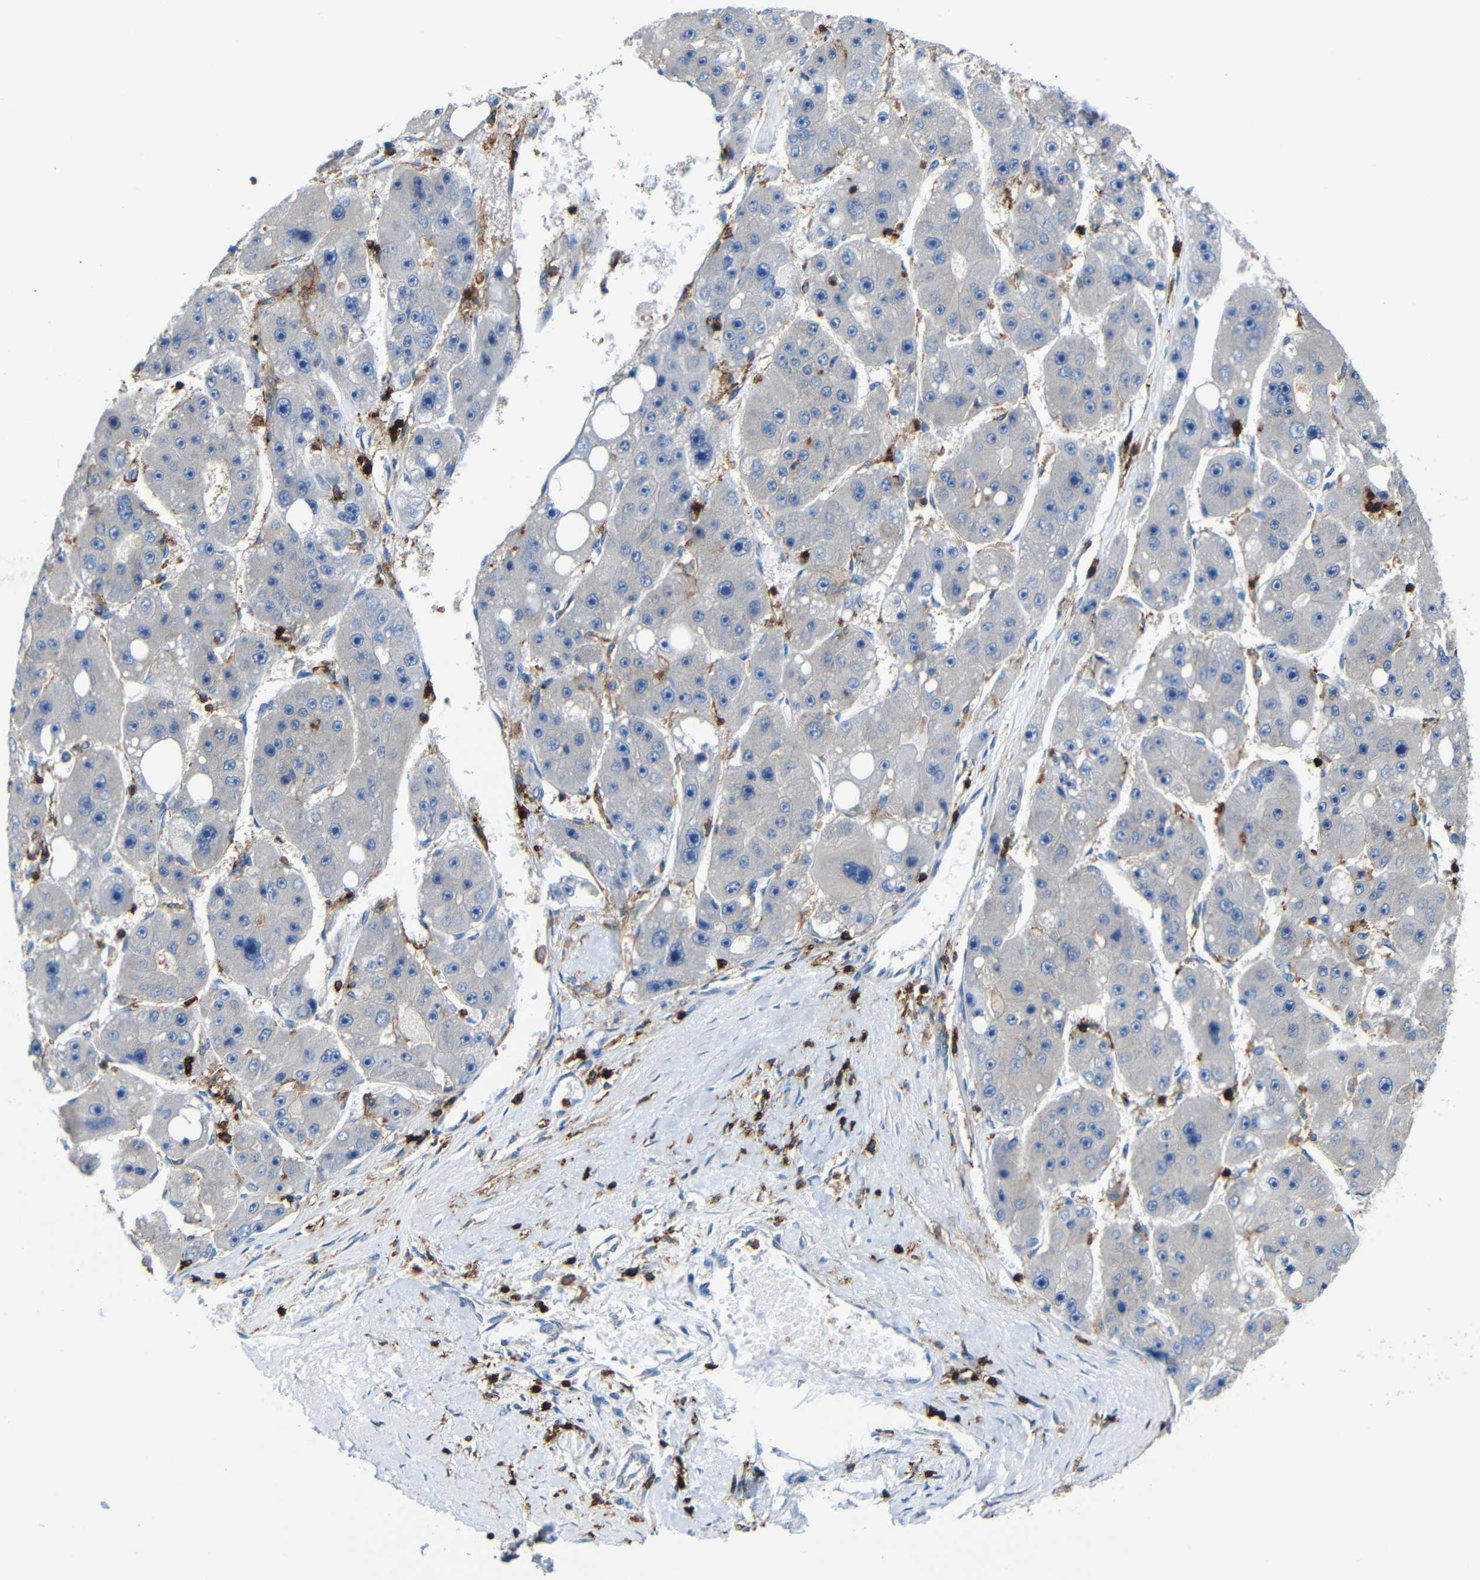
{"staining": {"intensity": "negative", "quantity": "none", "location": "none"}, "tissue": "liver cancer", "cell_type": "Tumor cells", "image_type": "cancer", "snomed": [{"axis": "morphology", "description": "Carcinoma, Hepatocellular, NOS"}, {"axis": "topography", "description": "Liver"}], "caption": "Hepatocellular carcinoma (liver) stained for a protein using immunohistochemistry exhibits no staining tumor cells.", "gene": "P2RY12", "patient": {"sex": "female", "age": 61}}